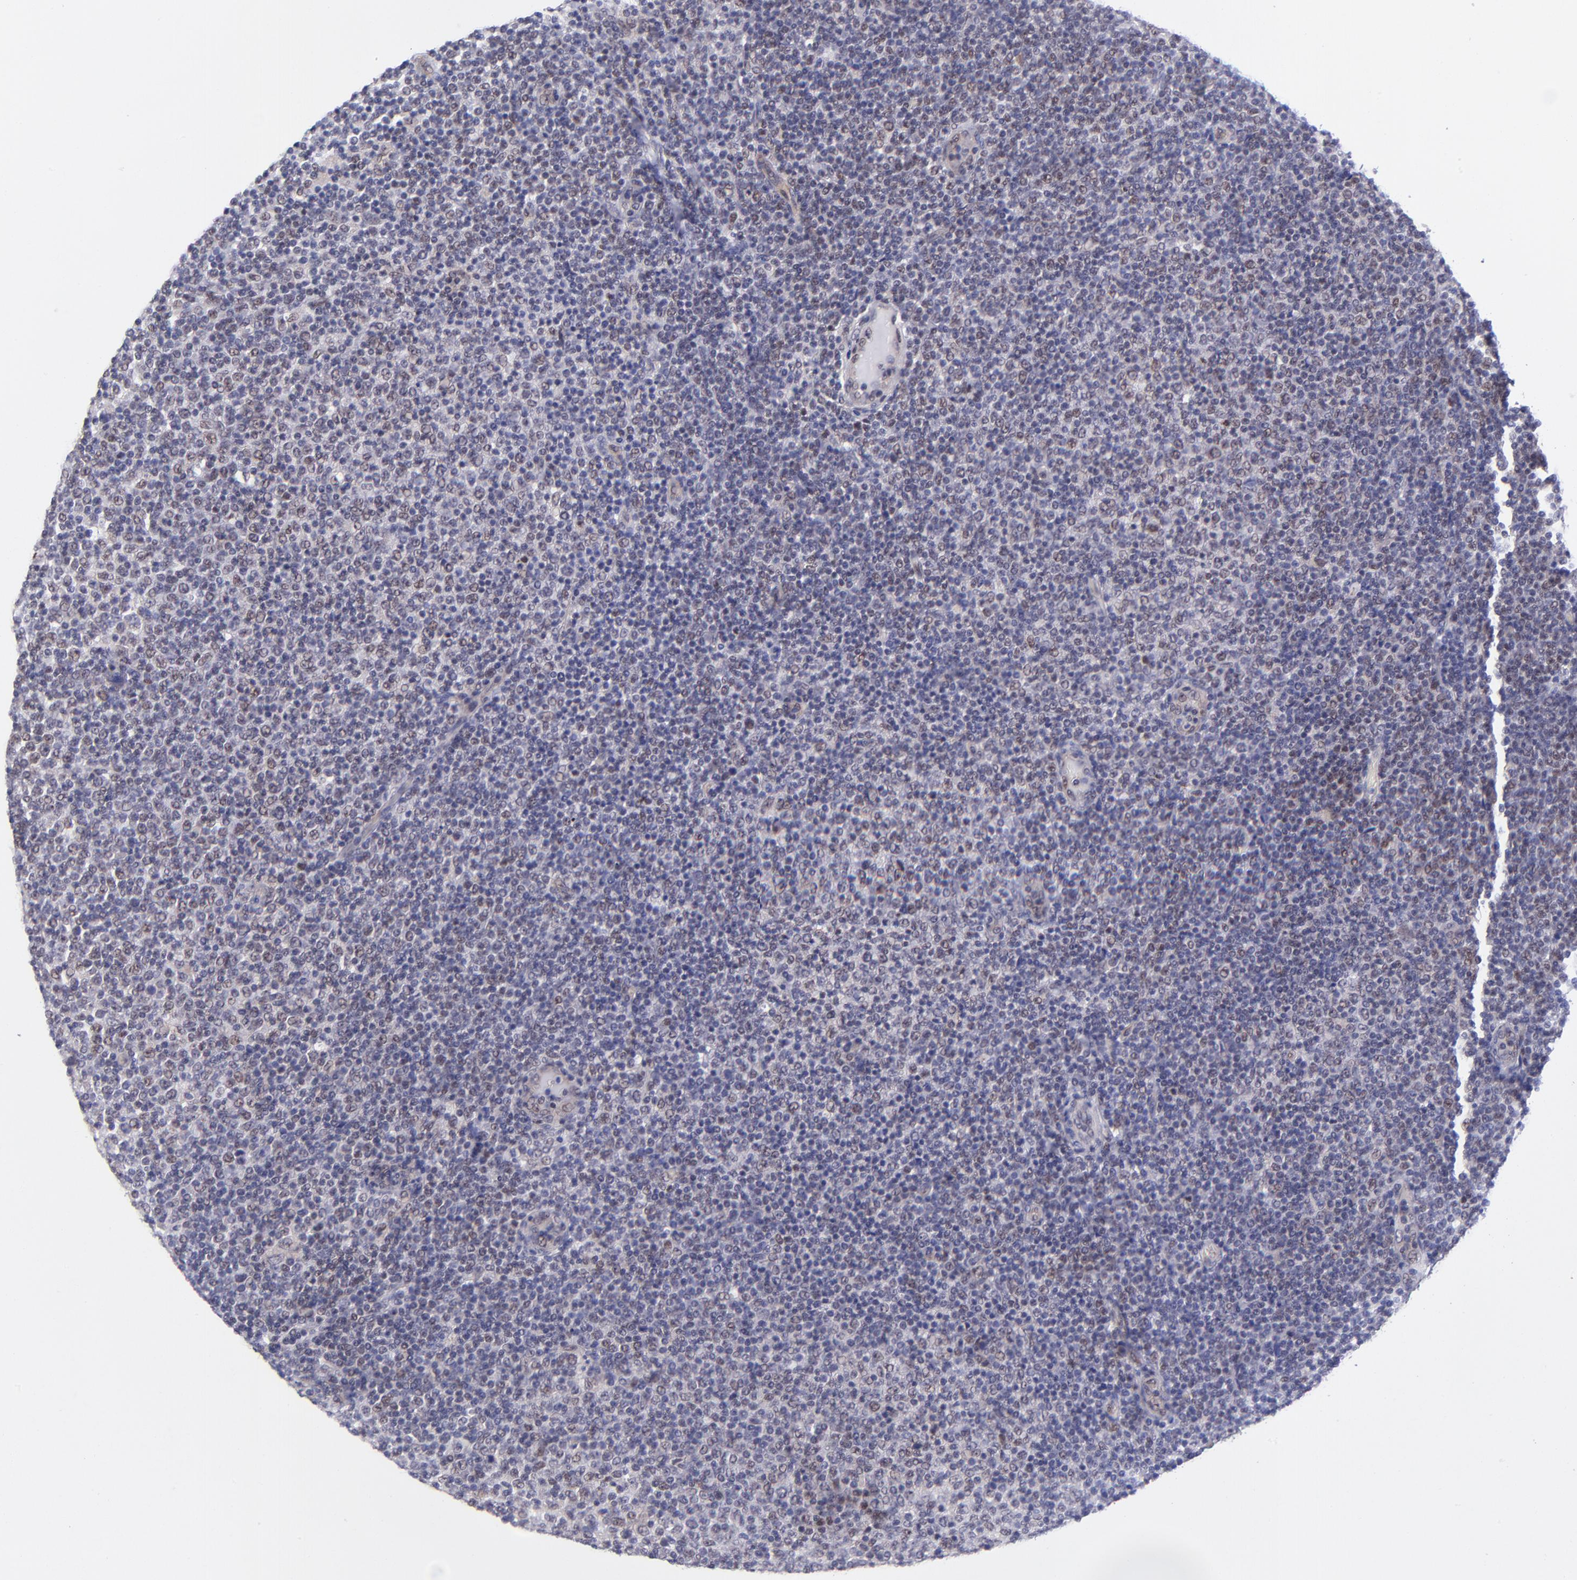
{"staining": {"intensity": "weak", "quantity": "<25%", "location": "nuclear"}, "tissue": "lymphoma", "cell_type": "Tumor cells", "image_type": "cancer", "snomed": [{"axis": "morphology", "description": "Malignant lymphoma, non-Hodgkin's type, Low grade"}, {"axis": "topography", "description": "Lymph node"}], "caption": "The IHC micrograph has no significant positivity in tumor cells of low-grade malignant lymphoma, non-Hodgkin's type tissue.", "gene": "SOX6", "patient": {"sex": "male", "age": 70}}